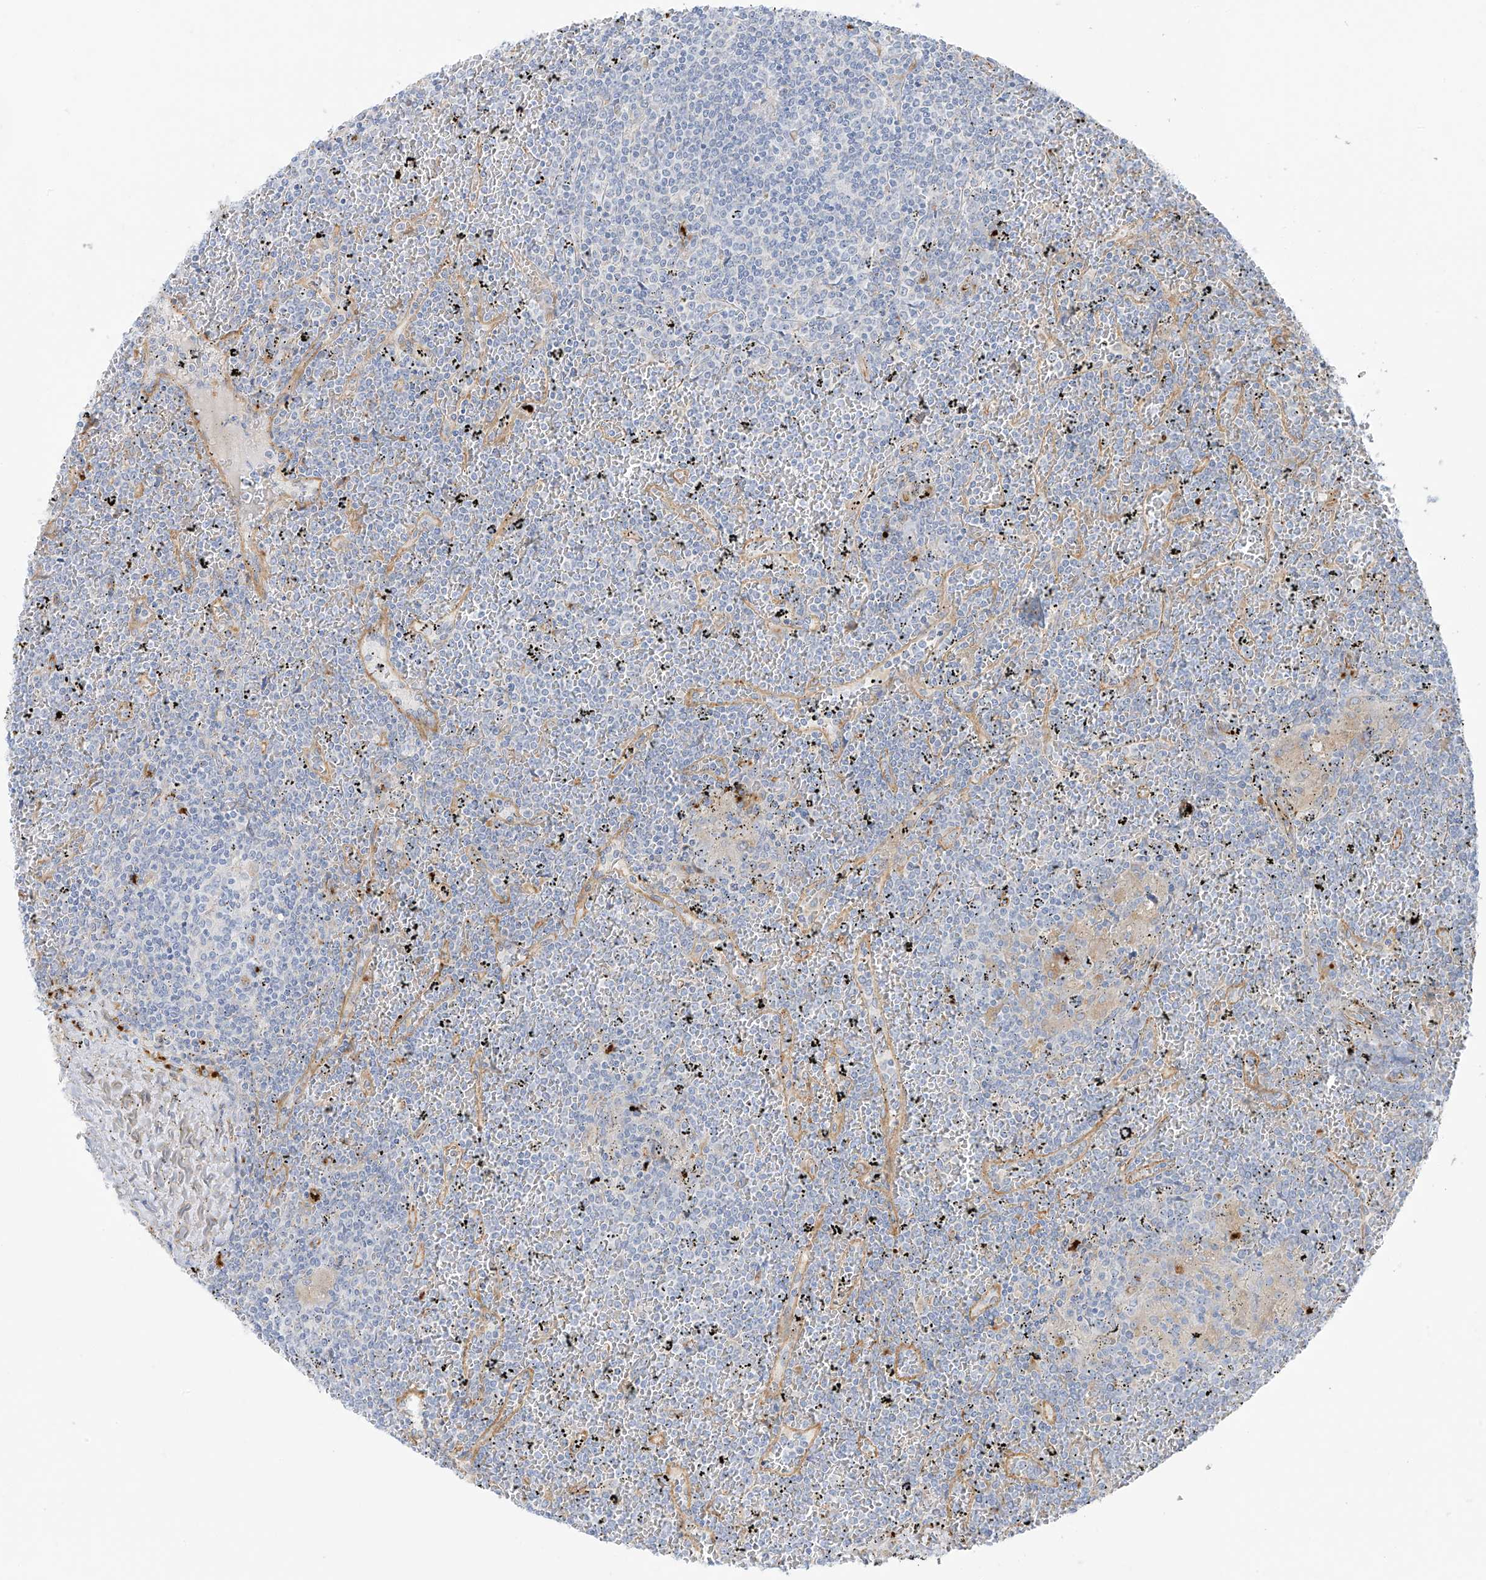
{"staining": {"intensity": "negative", "quantity": "none", "location": "none"}, "tissue": "lymphoma", "cell_type": "Tumor cells", "image_type": "cancer", "snomed": [{"axis": "morphology", "description": "Malignant lymphoma, non-Hodgkin's type, Low grade"}, {"axis": "topography", "description": "Spleen"}], "caption": "Photomicrograph shows no protein staining in tumor cells of malignant lymphoma, non-Hodgkin's type (low-grade) tissue.", "gene": "TAL2", "patient": {"sex": "female", "age": 19}}